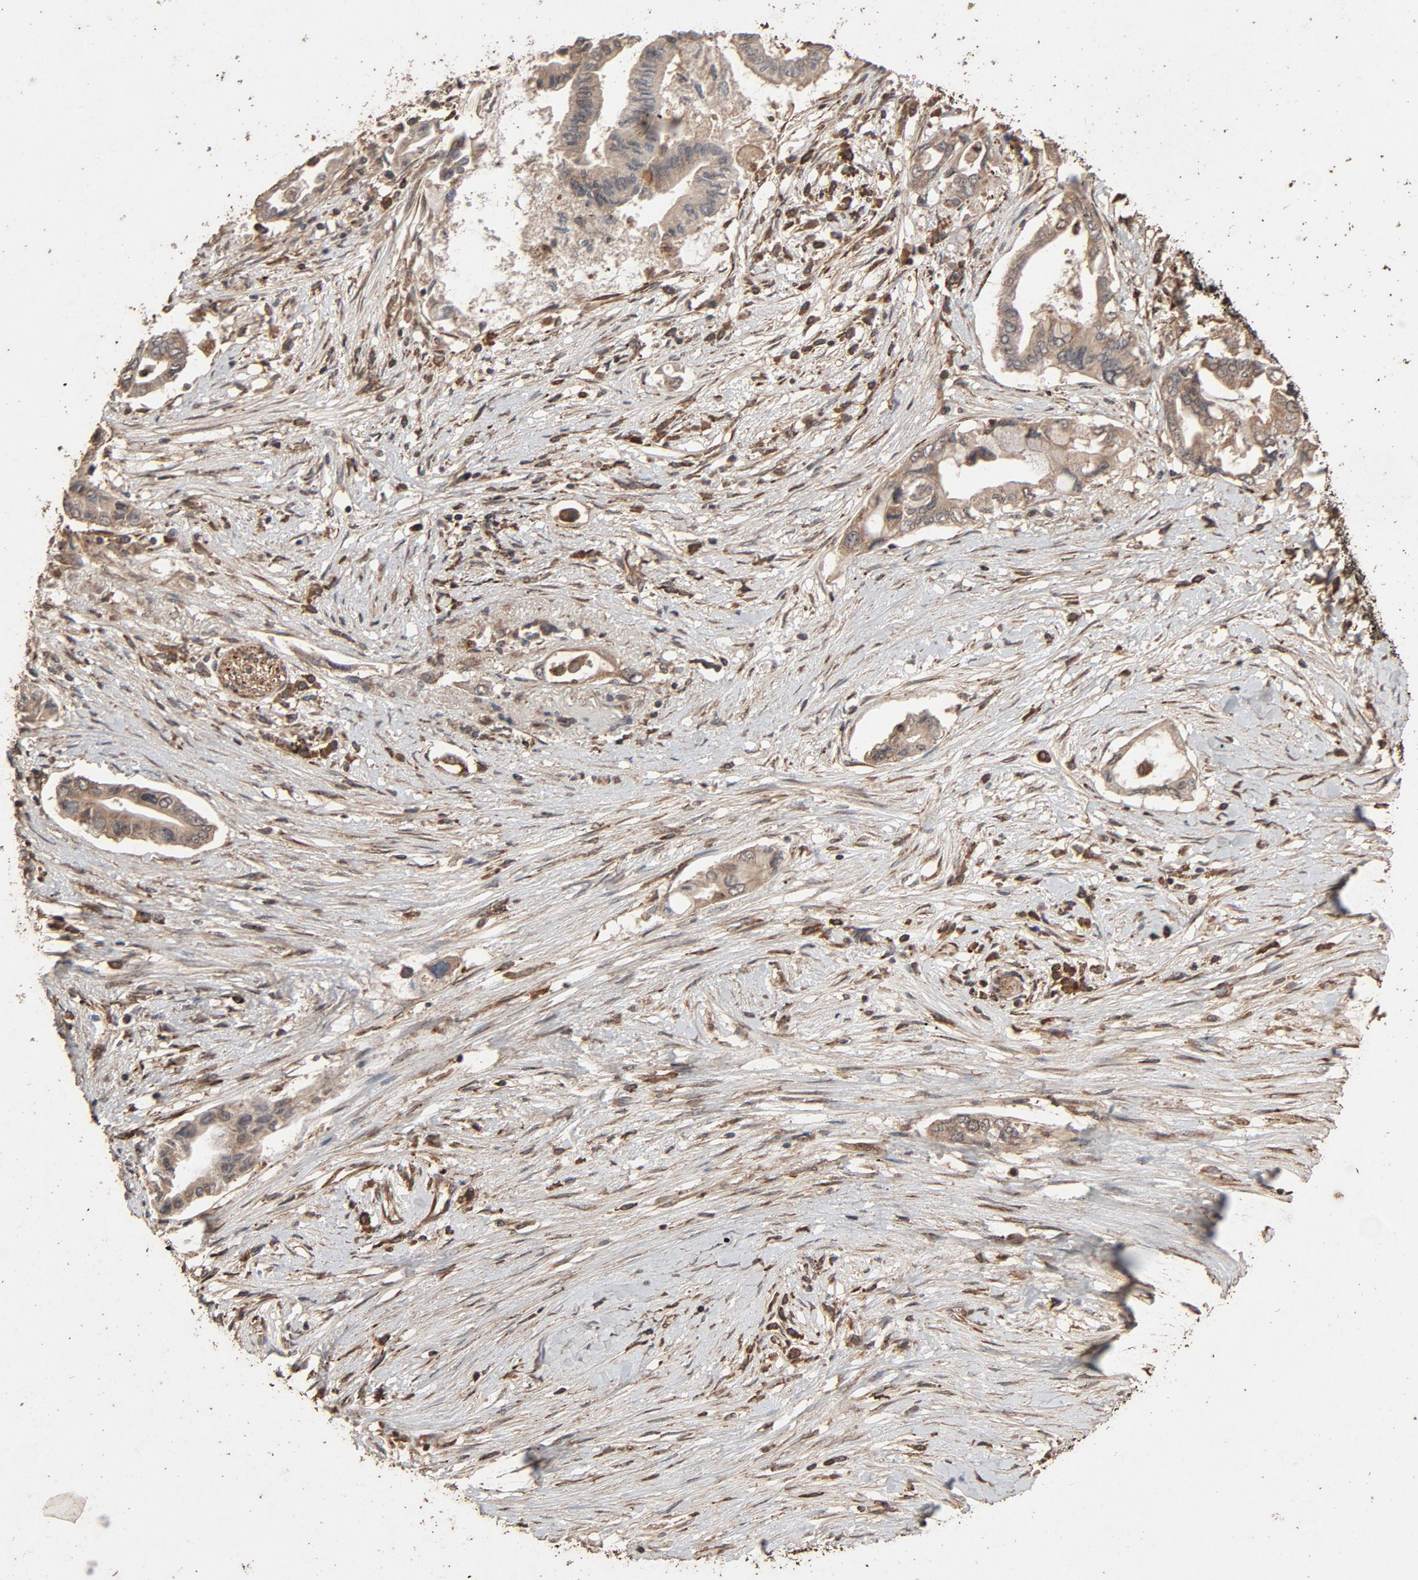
{"staining": {"intensity": "moderate", "quantity": "25%-75%", "location": "cytoplasmic/membranous"}, "tissue": "pancreatic cancer", "cell_type": "Tumor cells", "image_type": "cancer", "snomed": [{"axis": "morphology", "description": "Adenocarcinoma, NOS"}, {"axis": "topography", "description": "Pancreas"}], "caption": "Pancreatic cancer tissue shows moderate cytoplasmic/membranous positivity in about 25%-75% of tumor cells, visualized by immunohistochemistry.", "gene": "RPS6KA6", "patient": {"sex": "female", "age": 57}}